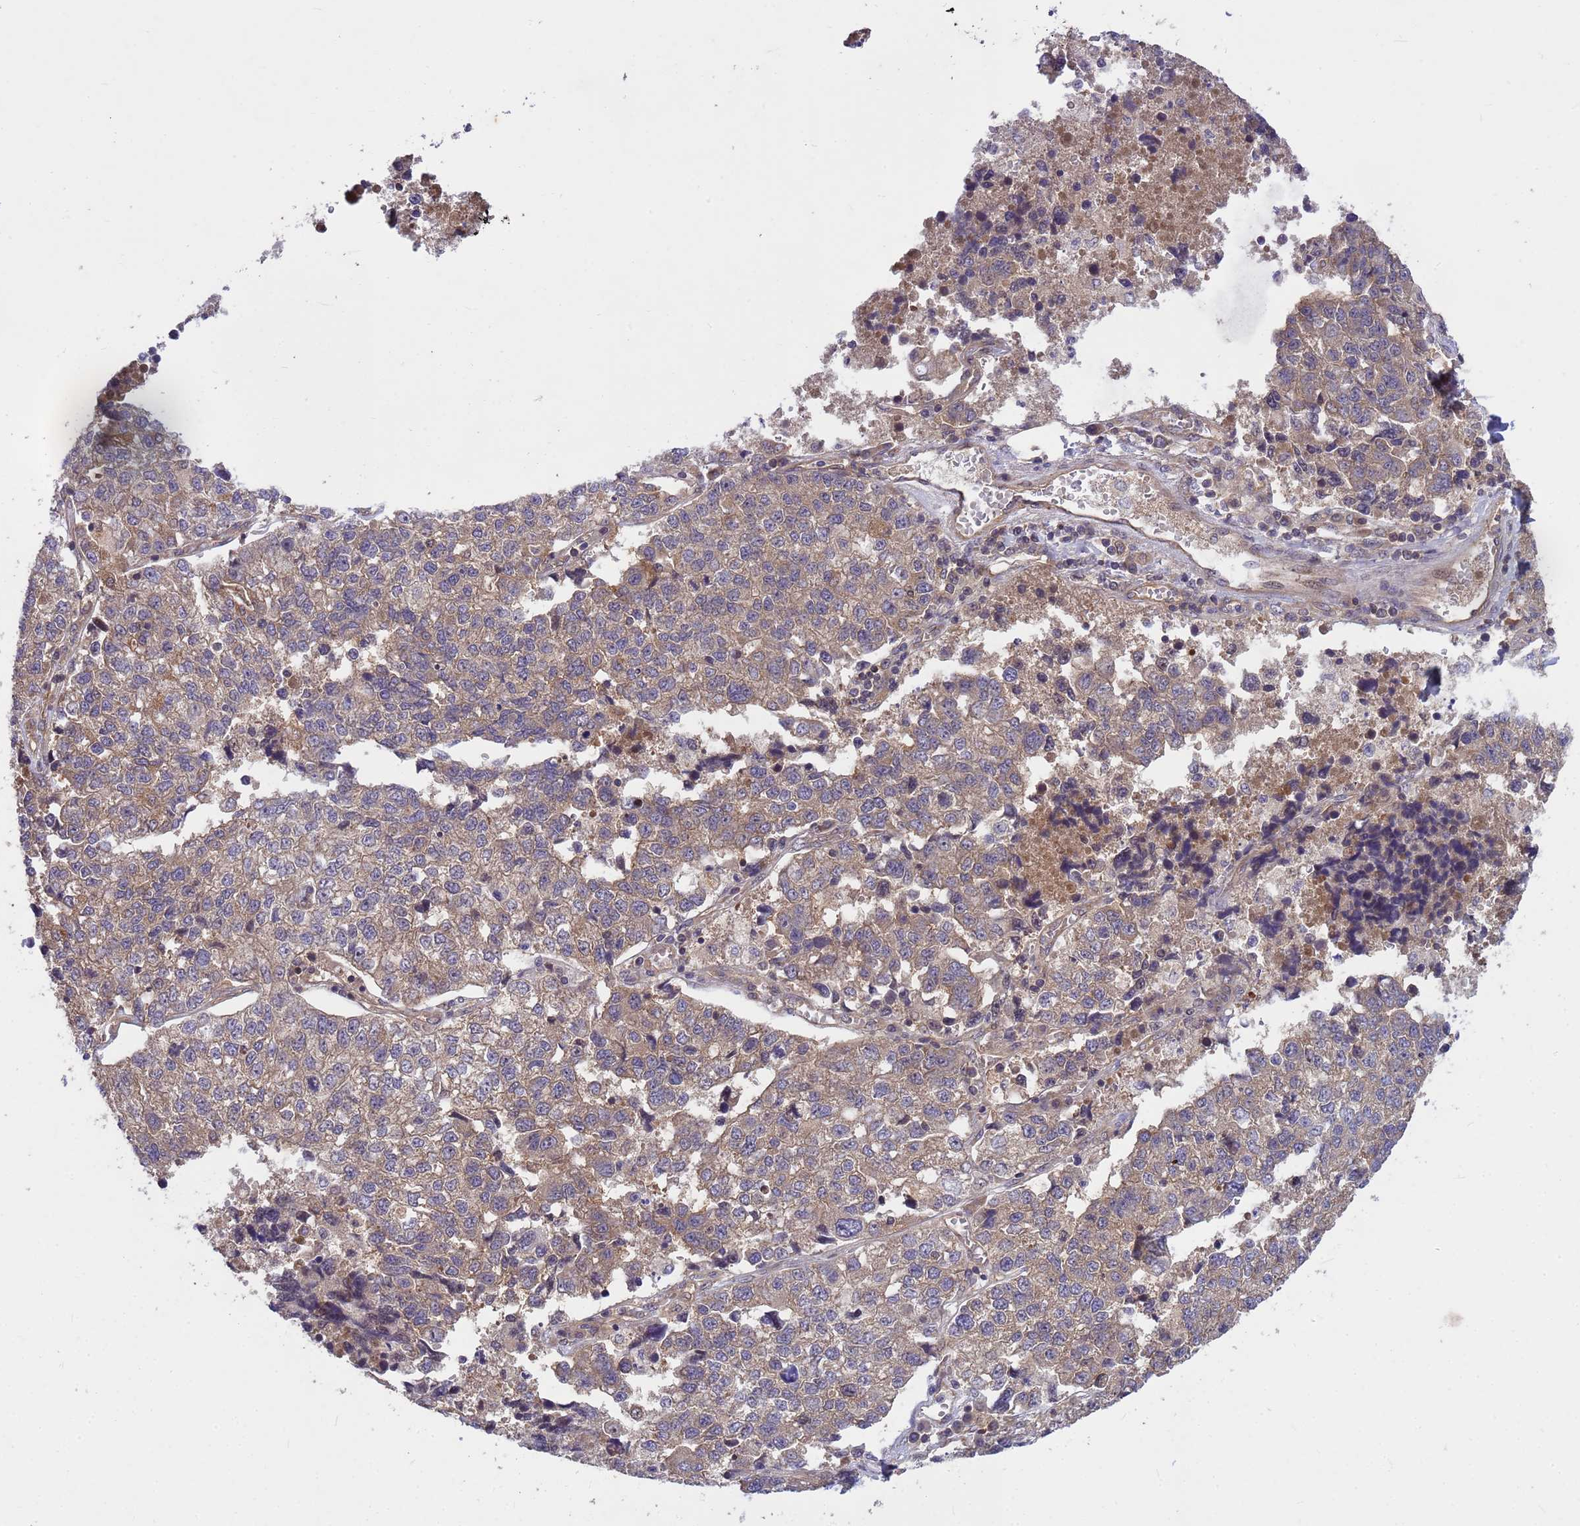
{"staining": {"intensity": "weak", "quantity": ">75%", "location": "cytoplasmic/membranous"}, "tissue": "lung cancer", "cell_type": "Tumor cells", "image_type": "cancer", "snomed": [{"axis": "morphology", "description": "Adenocarcinoma, NOS"}, {"axis": "topography", "description": "Lung"}], "caption": "Brown immunohistochemical staining in human lung adenocarcinoma demonstrates weak cytoplasmic/membranous expression in about >75% of tumor cells. The staining was performed using DAB (3,3'-diaminobenzidine) to visualize the protein expression in brown, while the nuclei were stained in blue with hematoxylin (Magnification: 20x).", "gene": "PPP2CB", "patient": {"sex": "male", "age": 49}}